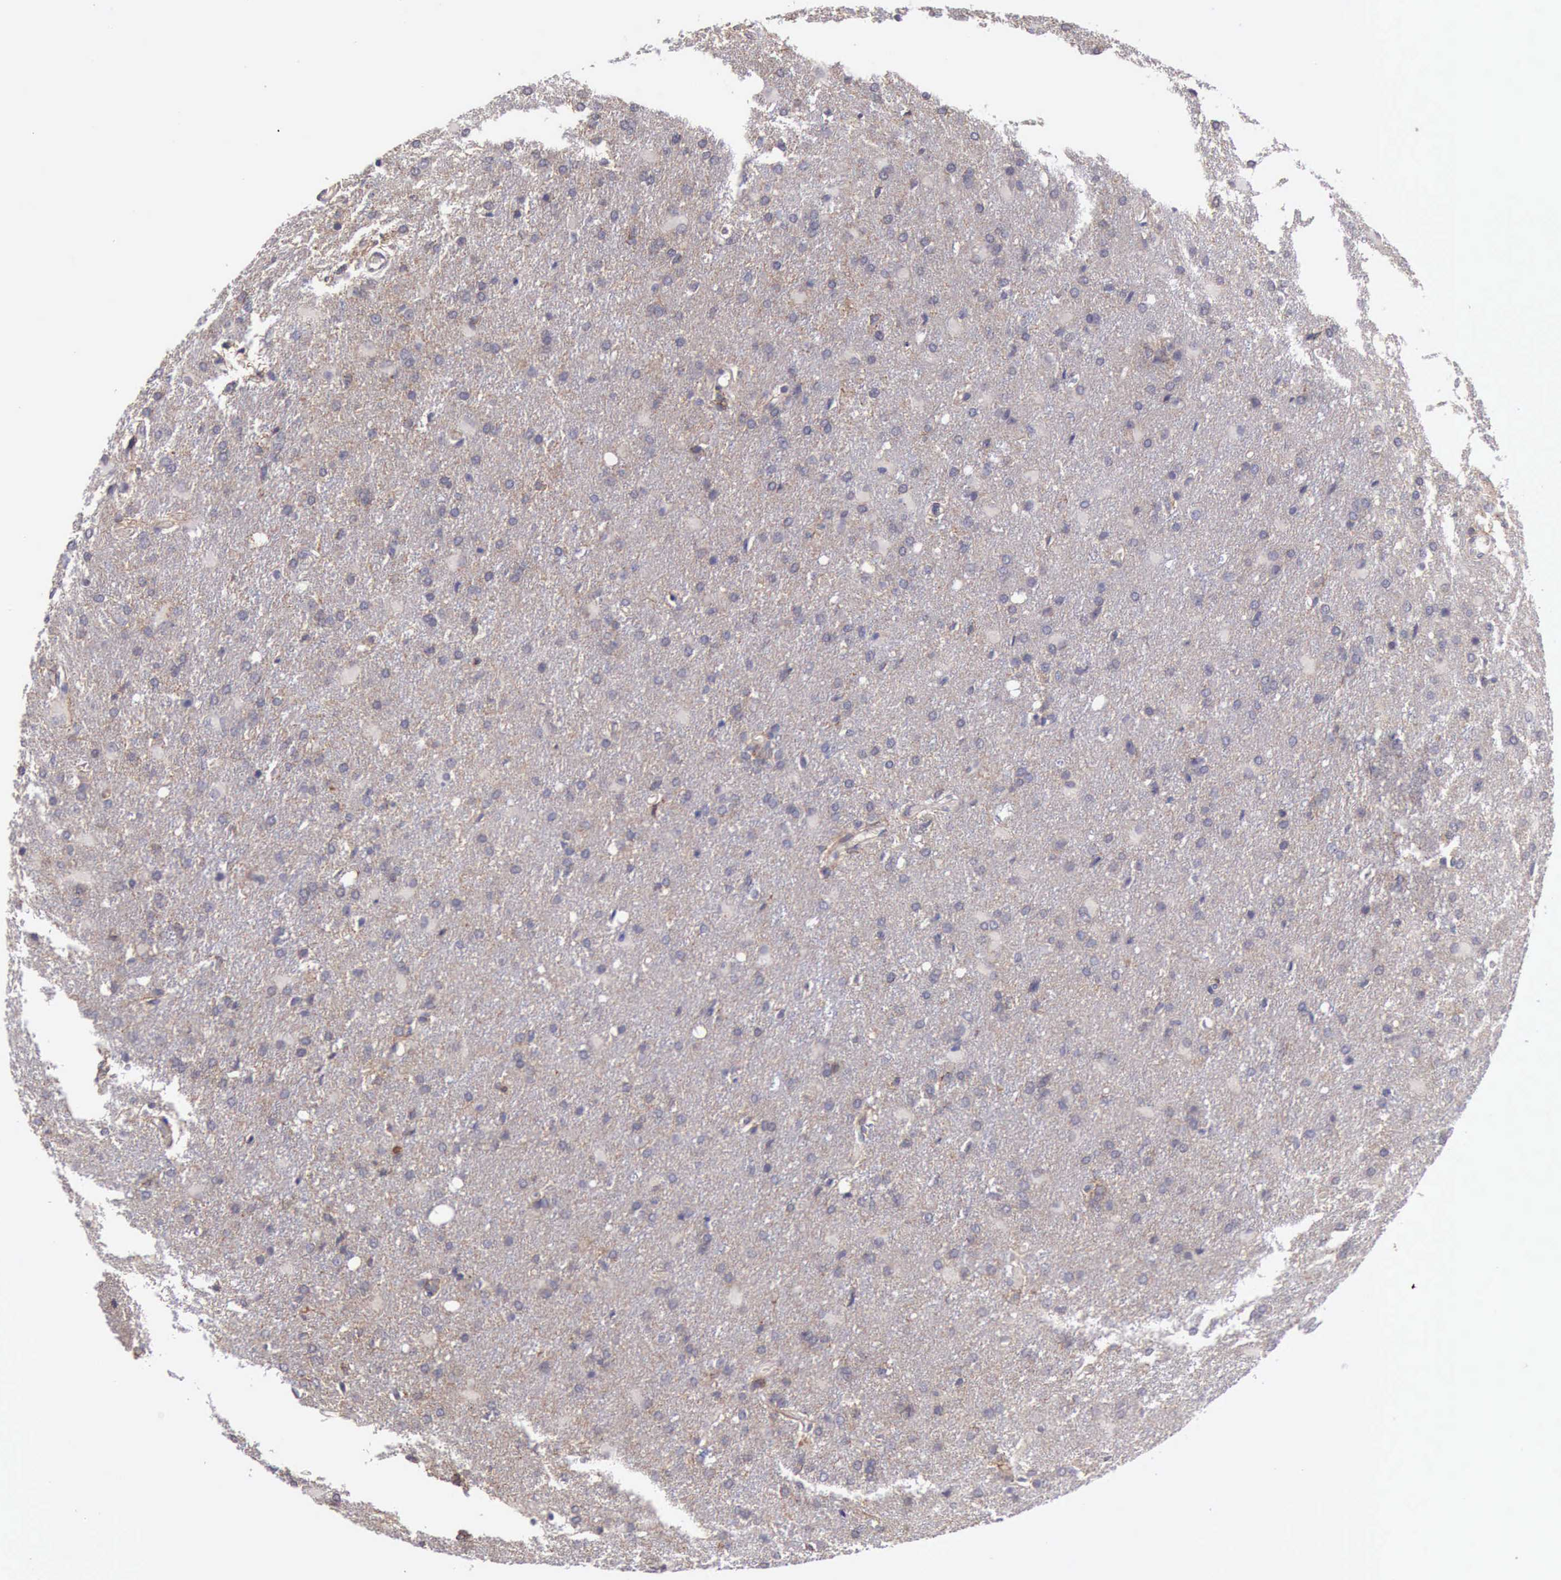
{"staining": {"intensity": "negative", "quantity": "none", "location": "none"}, "tissue": "glioma", "cell_type": "Tumor cells", "image_type": "cancer", "snomed": [{"axis": "morphology", "description": "Glioma, malignant, High grade"}, {"axis": "topography", "description": "Brain"}], "caption": "The micrograph displays no significant expression in tumor cells of malignant glioma (high-grade). The staining is performed using DAB (3,3'-diaminobenzidine) brown chromogen with nuclei counter-stained in using hematoxylin.", "gene": "KCND1", "patient": {"sex": "male", "age": 68}}